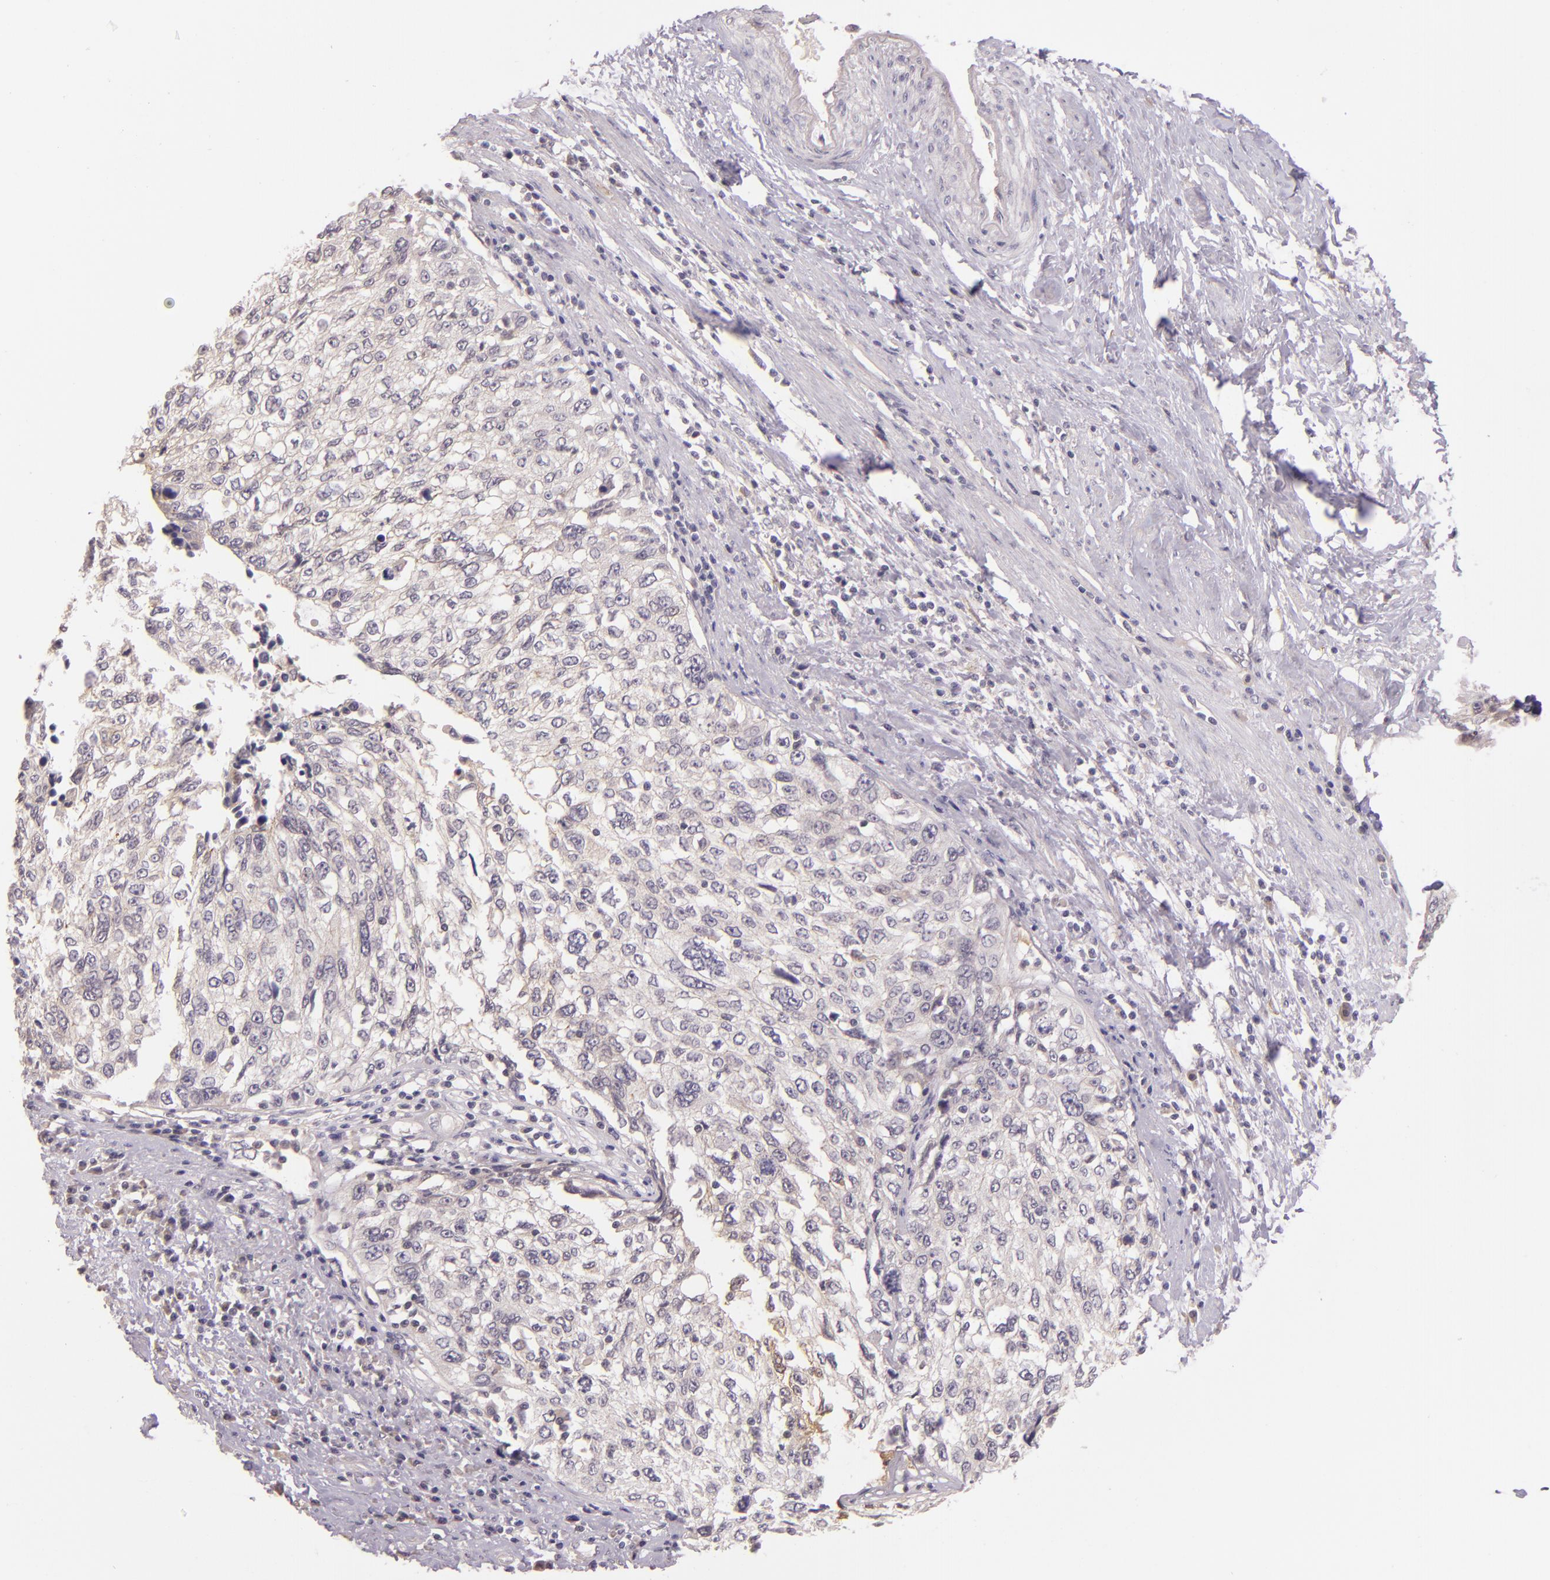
{"staining": {"intensity": "negative", "quantity": "none", "location": "none"}, "tissue": "cervical cancer", "cell_type": "Tumor cells", "image_type": "cancer", "snomed": [{"axis": "morphology", "description": "Squamous cell carcinoma, NOS"}, {"axis": "topography", "description": "Cervix"}], "caption": "The micrograph demonstrates no staining of tumor cells in cervical cancer (squamous cell carcinoma). (Stains: DAB IHC with hematoxylin counter stain, Microscopy: brightfield microscopy at high magnification).", "gene": "ARMH4", "patient": {"sex": "female", "age": 57}}